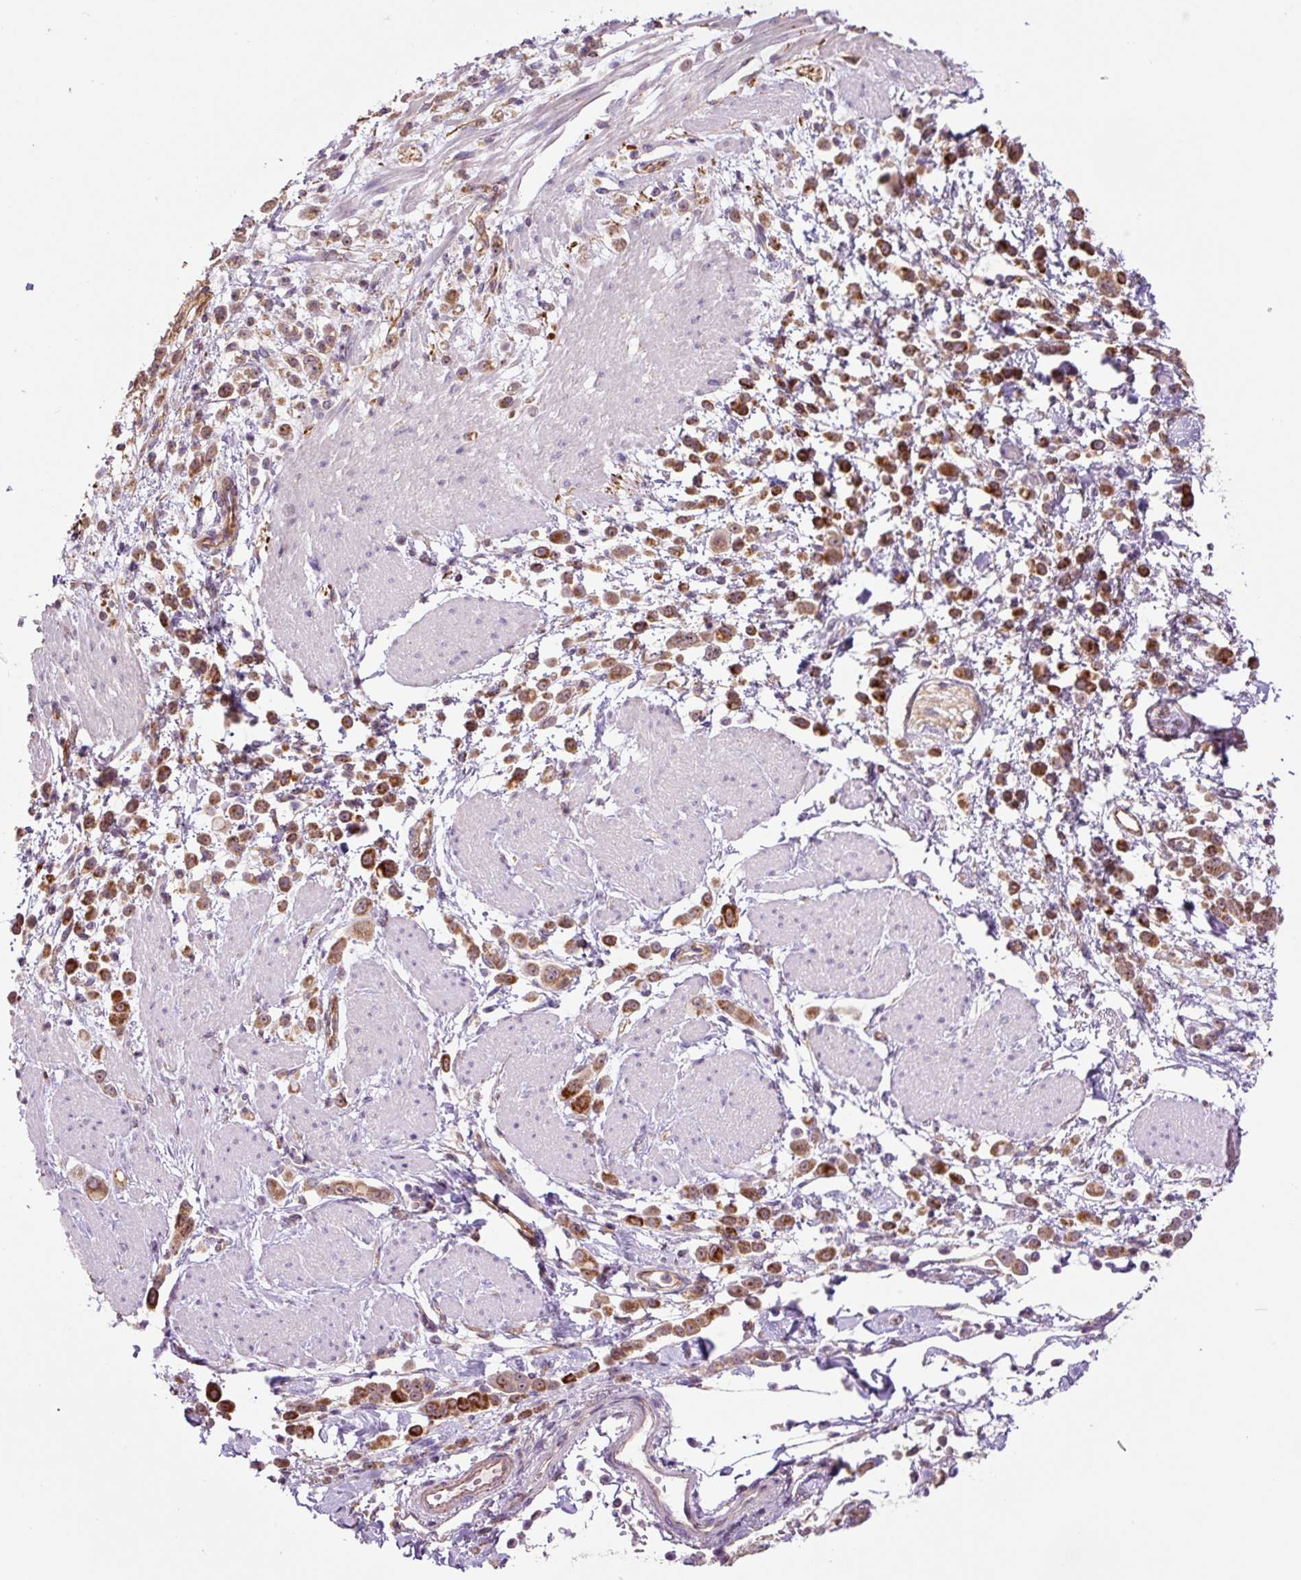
{"staining": {"intensity": "strong", "quantity": ">75%", "location": "cytoplasmic/membranous"}, "tissue": "pancreatic cancer", "cell_type": "Tumor cells", "image_type": "cancer", "snomed": [{"axis": "morphology", "description": "Normal tissue, NOS"}, {"axis": "morphology", "description": "Adenocarcinoma, NOS"}, {"axis": "topography", "description": "Pancreas"}], "caption": "High-magnification brightfield microscopy of pancreatic adenocarcinoma stained with DAB (3,3'-diaminobenzidine) (brown) and counterstained with hematoxylin (blue). tumor cells exhibit strong cytoplasmic/membranous staining is seen in approximately>75% of cells.", "gene": "PCK2", "patient": {"sex": "female", "age": 64}}